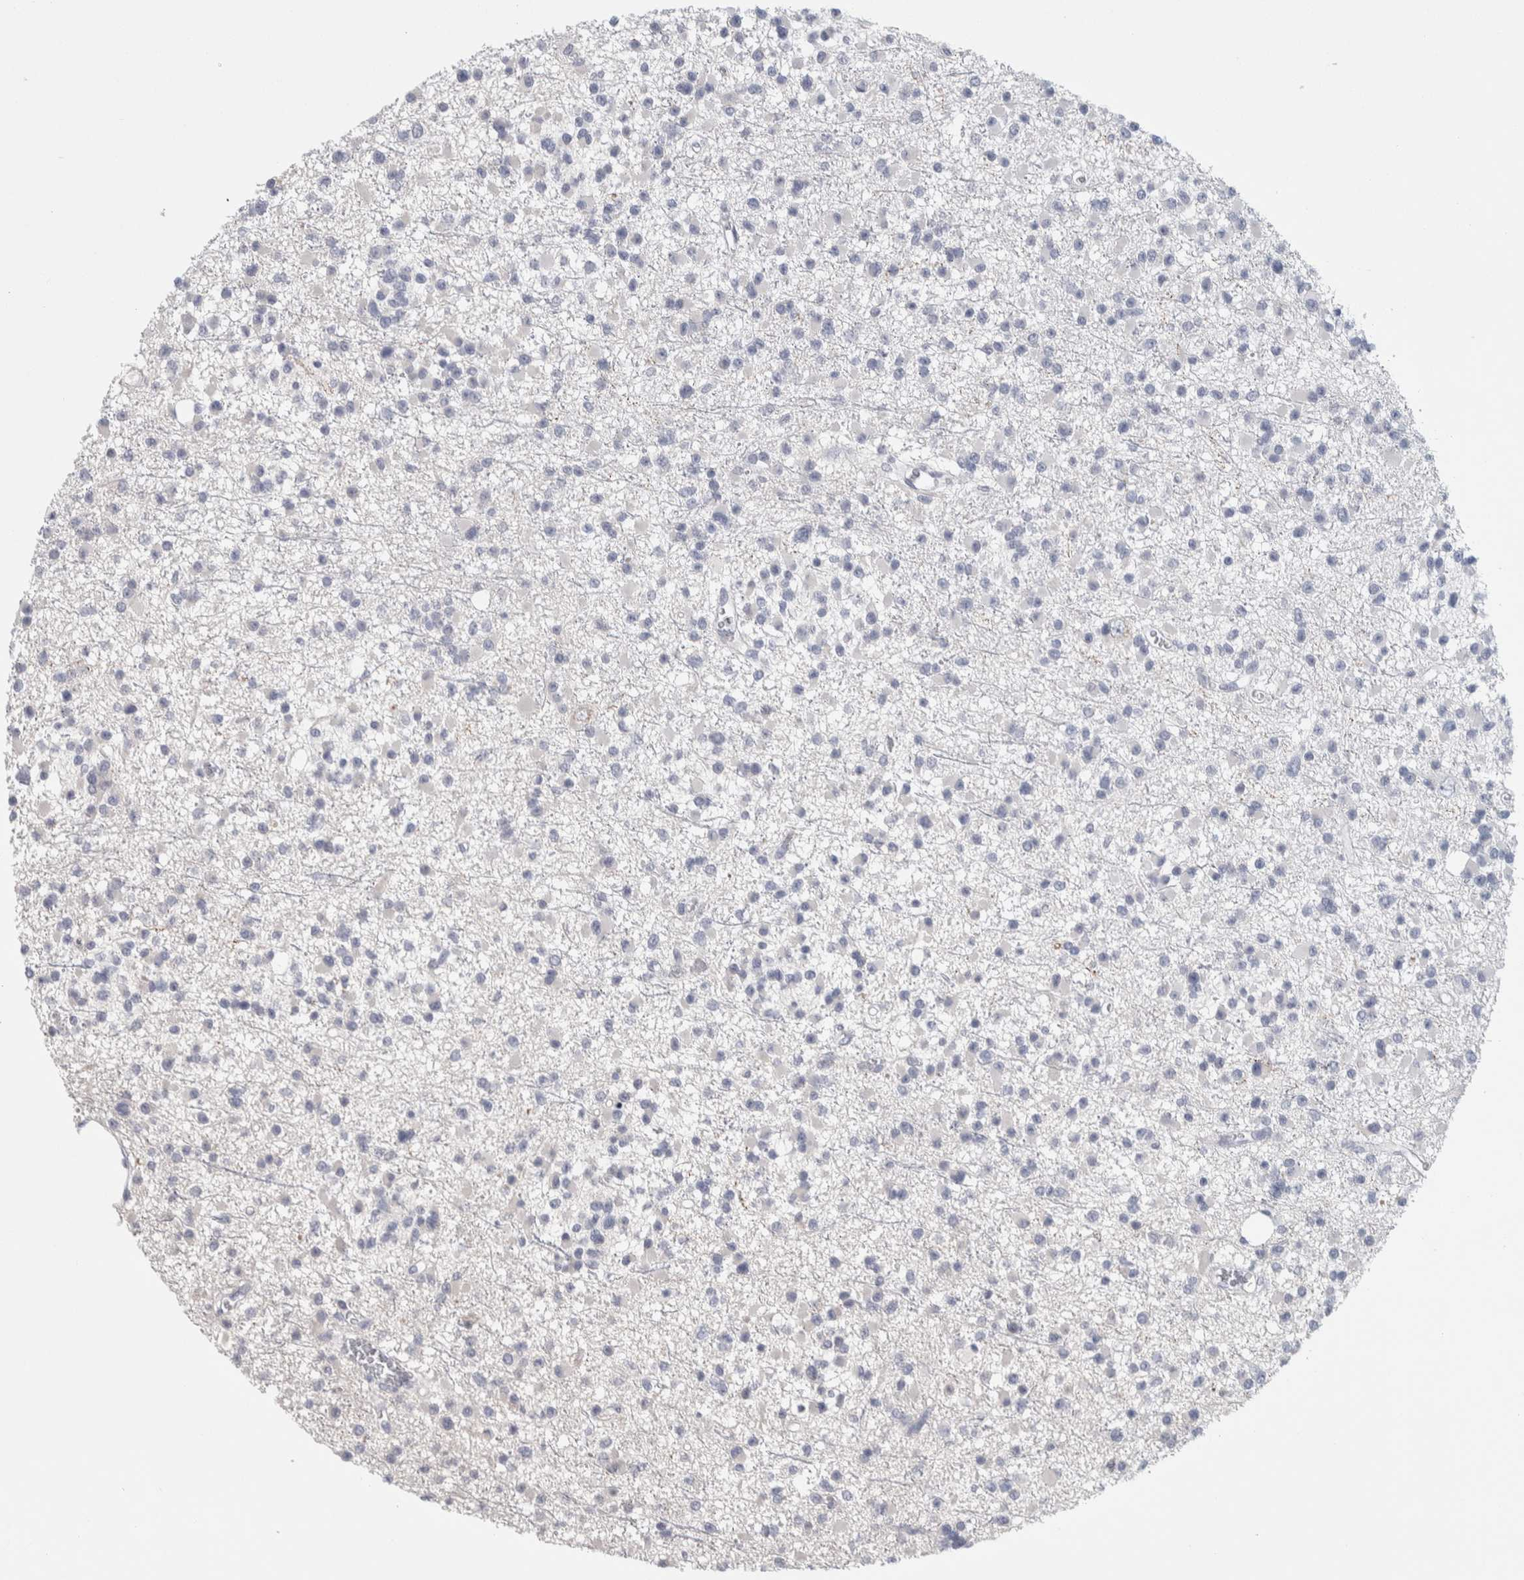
{"staining": {"intensity": "negative", "quantity": "none", "location": "none"}, "tissue": "glioma", "cell_type": "Tumor cells", "image_type": "cancer", "snomed": [{"axis": "morphology", "description": "Glioma, malignant, Low grade"}, {"axis": "topography", "description": "Brain"}], "caption": "Immunohistochemistry (IHC) of low-grade glioma (malignant) demonstrates no staining in tumor cells.", "gene": "ZNF862", "patient": {"sex": "female", "age": 22}}